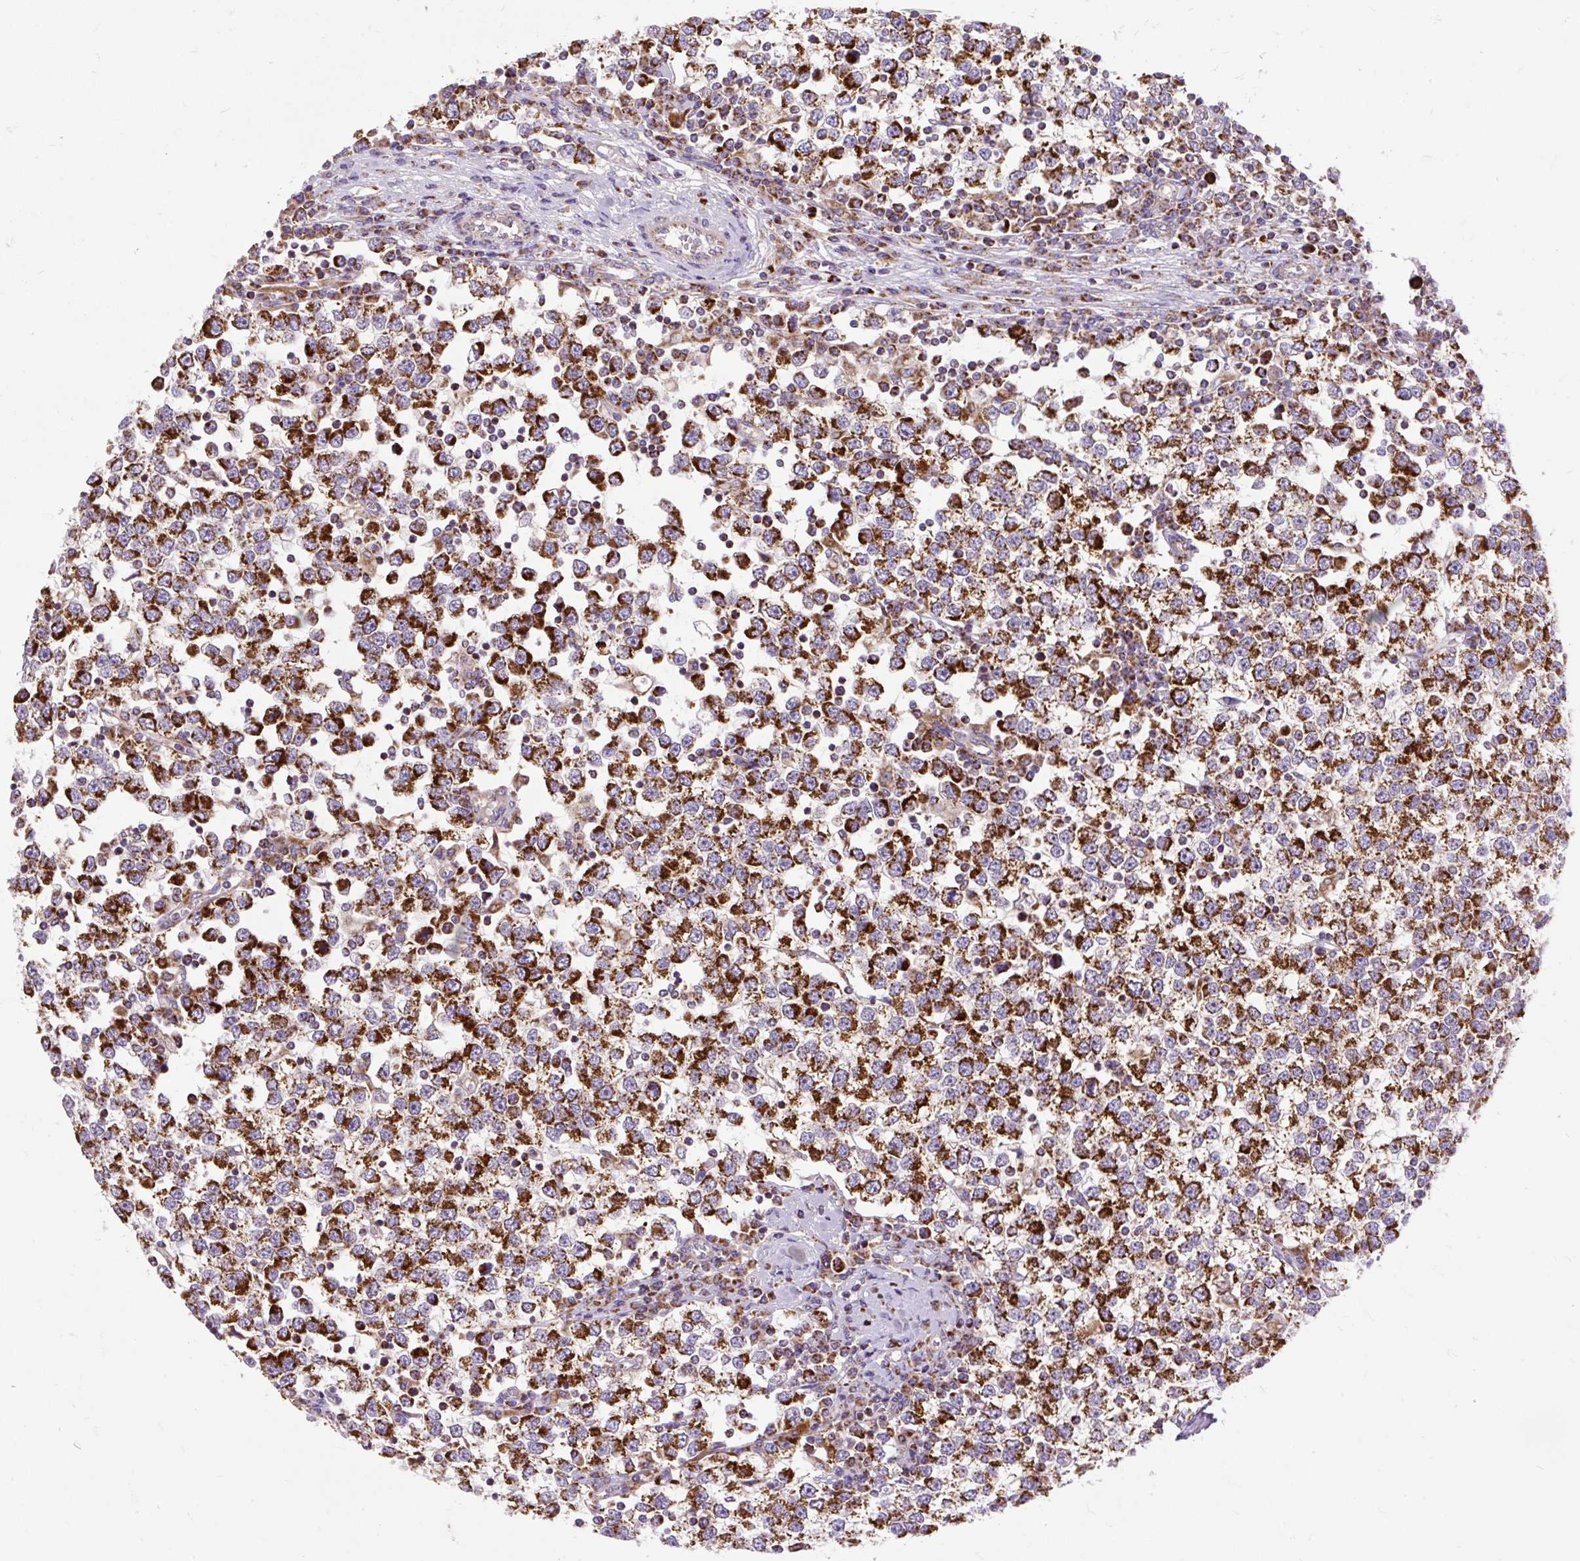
{"staining": {"intensity": "strong", "quantity": ">75%", "location": "cytoplasmic/membranous"}, "tissue": "testis cancer", "cell_type": "Tumor cells", "image_type": "cancer", "snomed": [{"axis": "morphology", "description": "Seminoma, NOS"}, {"axis": "topography", "description": "Testis"}], "caption": "There is high levels of strong cytoplasmic/membranous staining in tumor cells of testis seminoma, as demonstrated by immunohistochemical staining (brown color).", "gene": "TOMM40", "patient": {"sex": "male", "age": 65}}